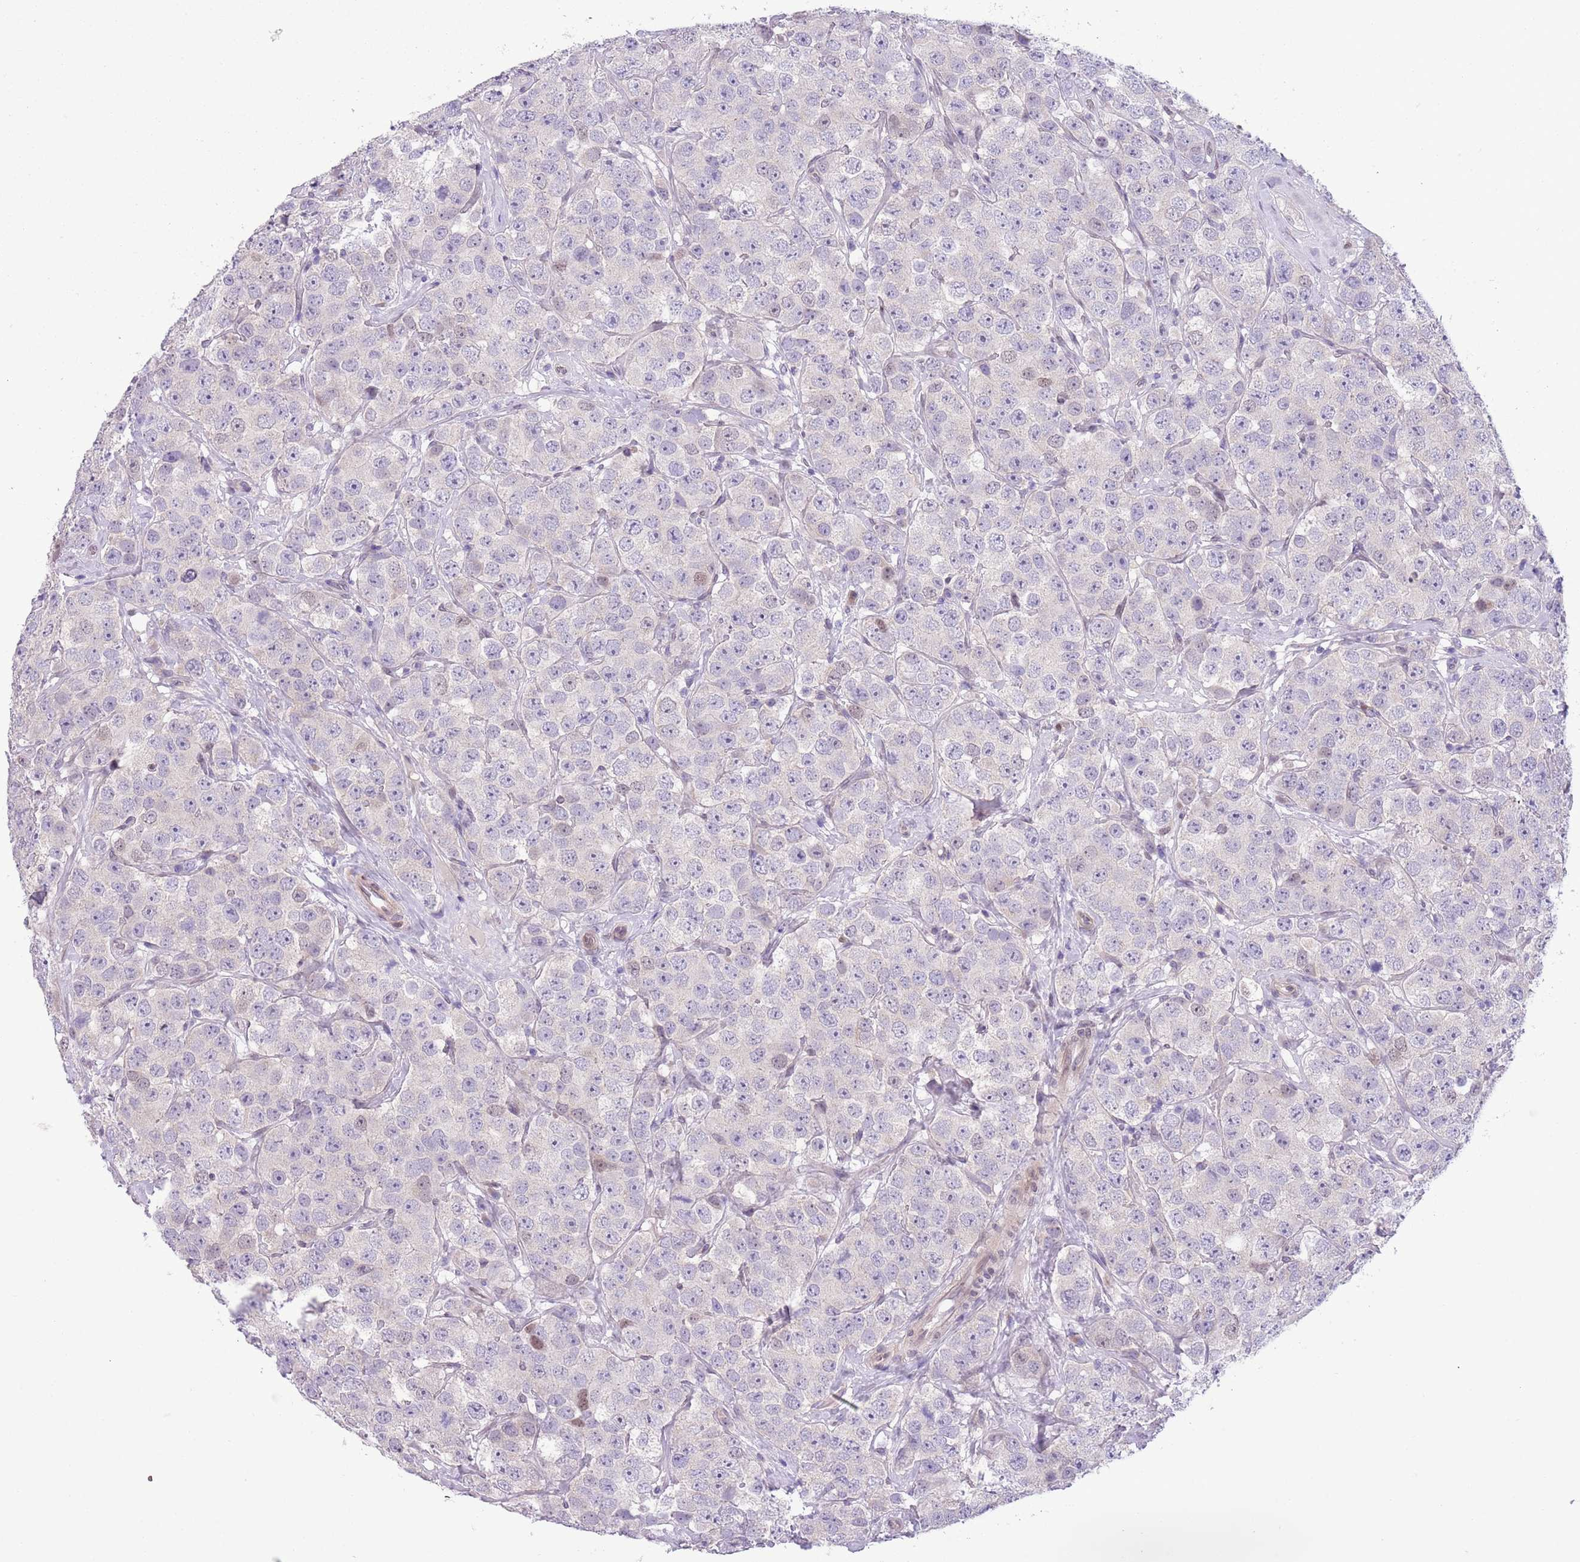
{"staining": {"intensity": "negative", "quantity": "none", "location": "none"}, "tissue": "testis cancer", "cell_type": "Tumor cells", "image_type": "cancer", "snomed": [{"axis": "morphology", "description": "Seminoma, NOS"}, {"axis": "topography", "description": "Testis"}], "caption": "The photomicrograph displays no significant expression in tumor cells of seminoma (testis). (DAB immunohistochemistry, high magnification).", "gene": "CCND2", "patient": {"sex": "male", "age": 28}}